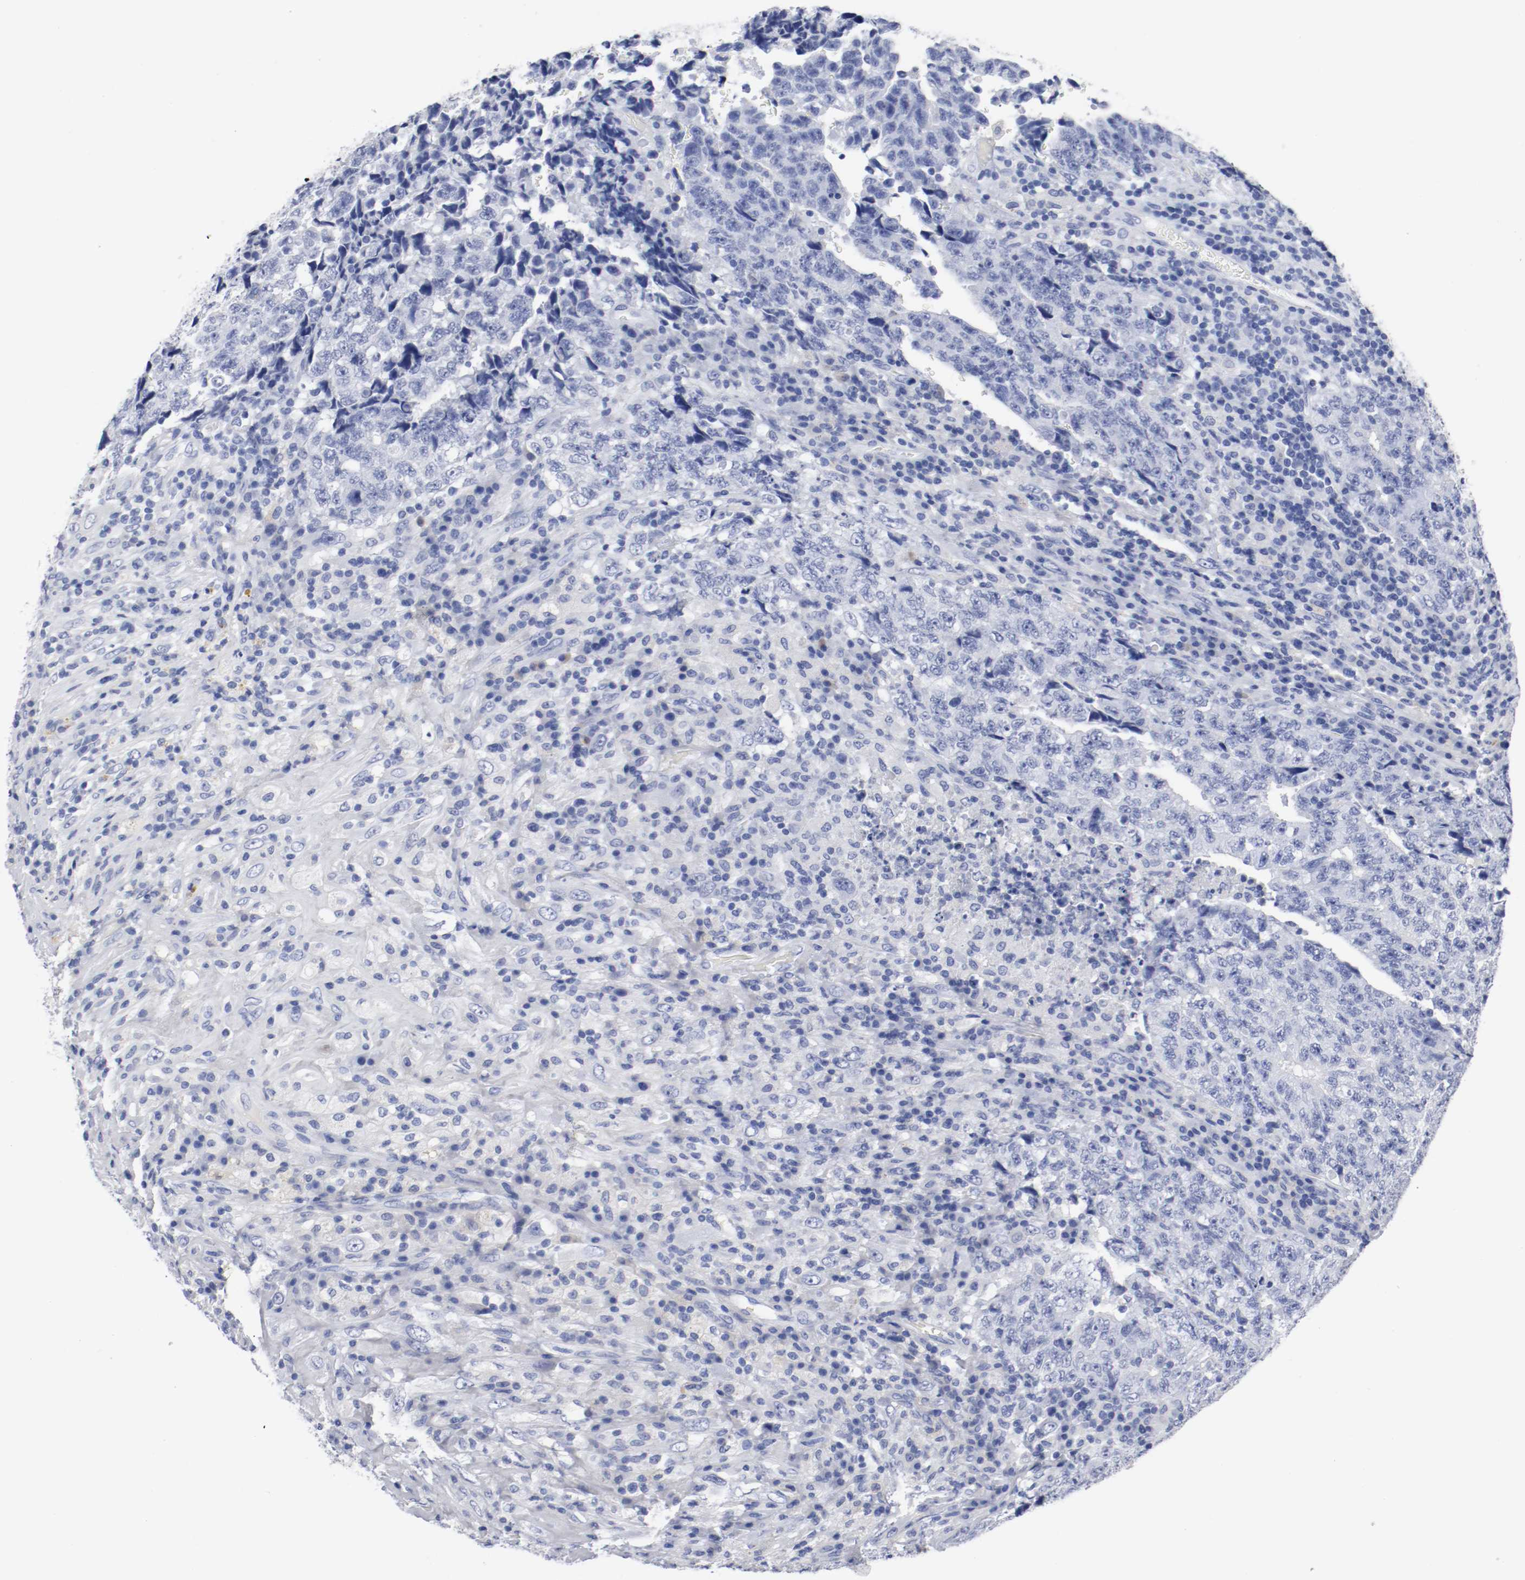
{"staining": {"intensity": "negative", "quantity": "none", "location": "none"}, "tissue": "testis cancer", "cell_type": "Tumor cells", "image_type": "cancer", "snomed": [{"axis": "morphology", "description": "Necrosis, NOS"}, {"axis": "morphology", "description": "Carcinoma, Embryonal, NOS"}, {"axis": "topography", "description": "Testis"}], "caption": "Immunohistochemical staining of embryonal carcinoma (testis) exhibits no significant positivity in tumor cells.", "gene": "GAD1", "patient": {"sex": "male", "age": 19}}